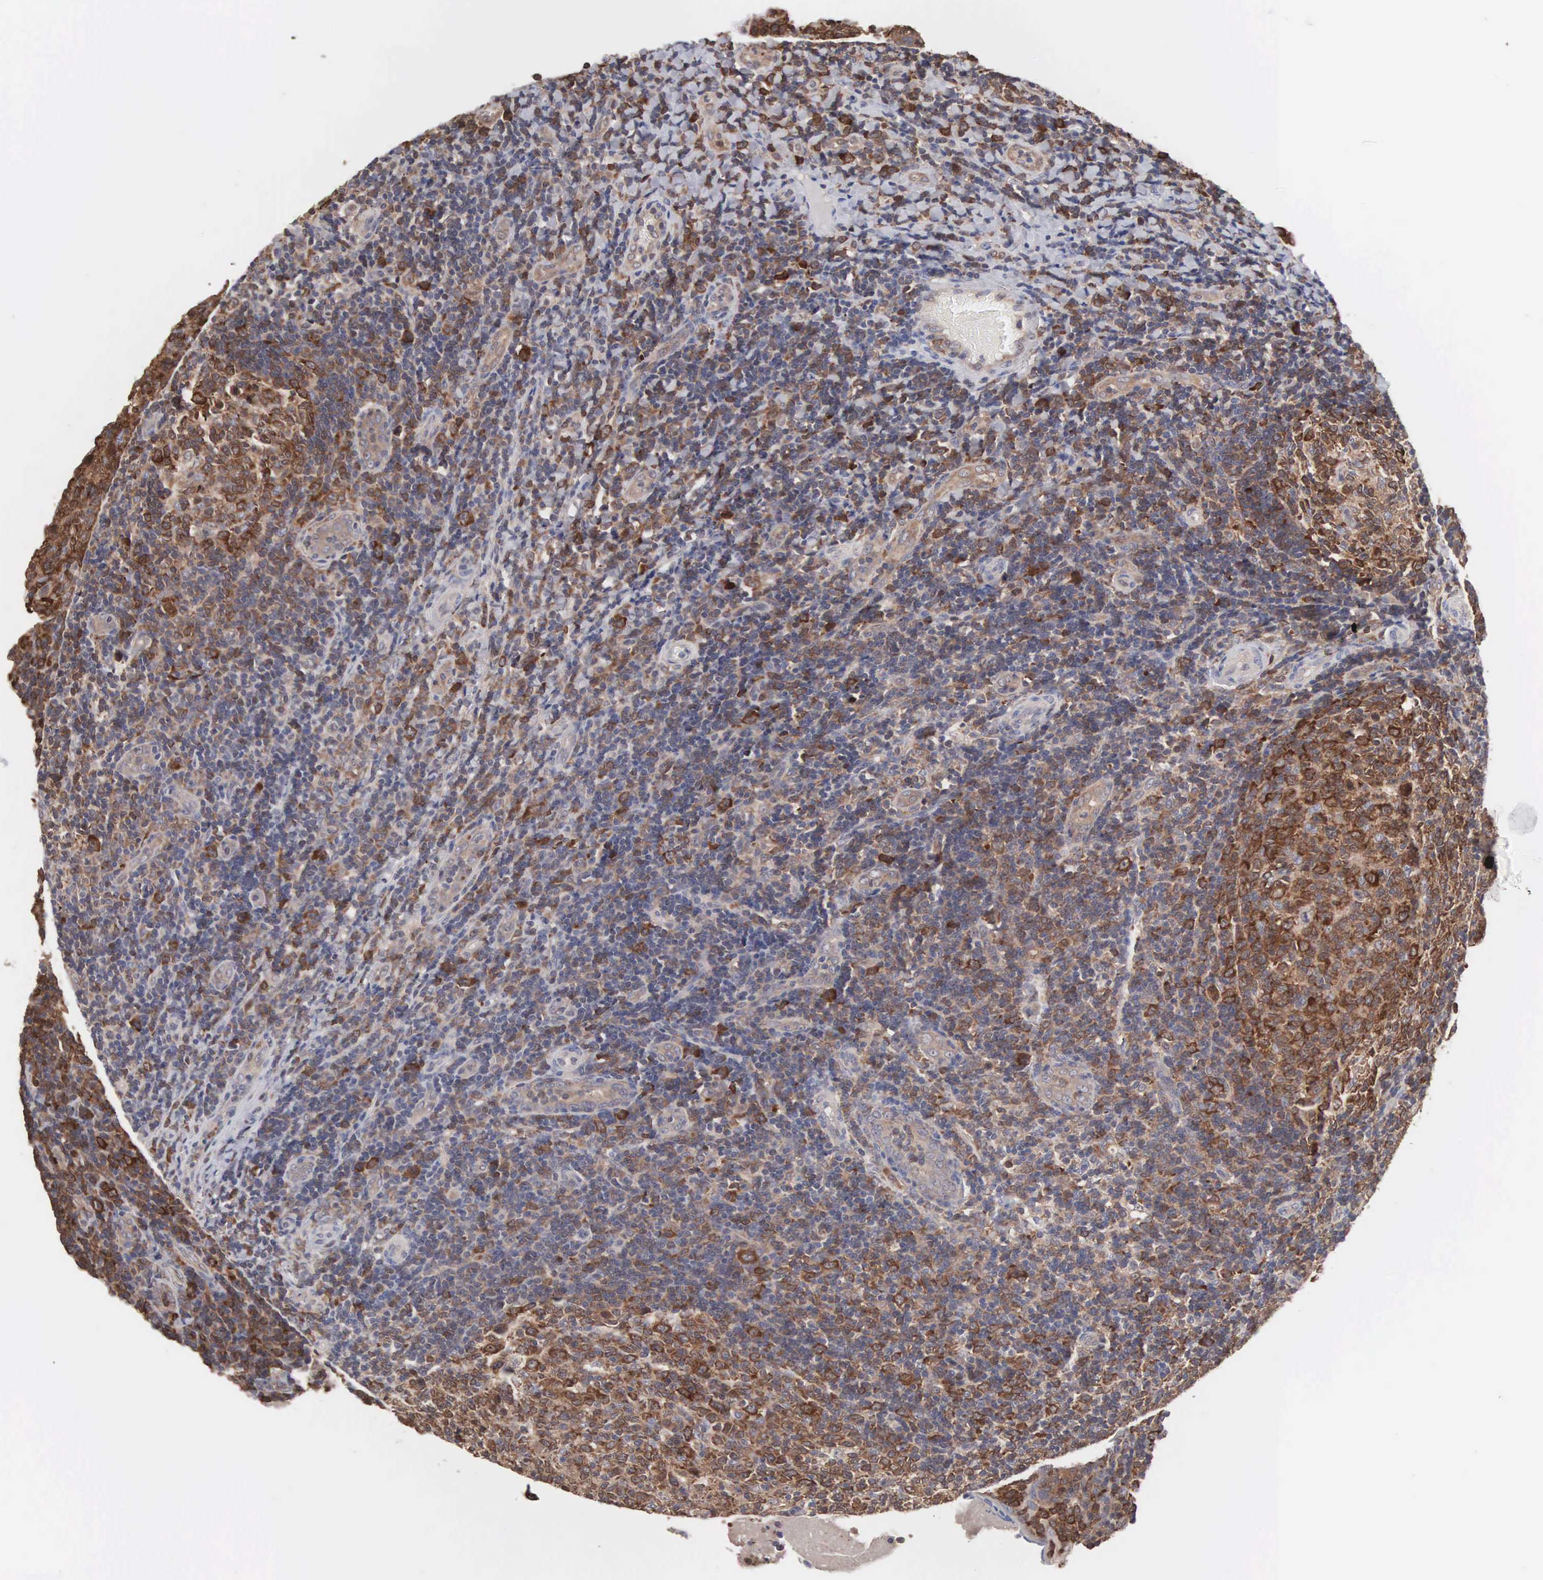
{"staining": {"intensity": "strong", "quantity": ">75%", "location": "cytoplasmic/membranous"}, "tissue": "tonsil", "cell_type": "Germinal center cells", "image_type": "normal", "snomed": [{"axis": "morphology", "description": "Normal tissue, NOS"}, {"axis": "topography", "description": "Tonsil"}], "caption": "Strong cytoplasmic/membranous positivity is present in about >75% of germinal center cells in benign tonsil.", "gene": "MTHFD1", "patient": {"sex": "female", "age": 3}}